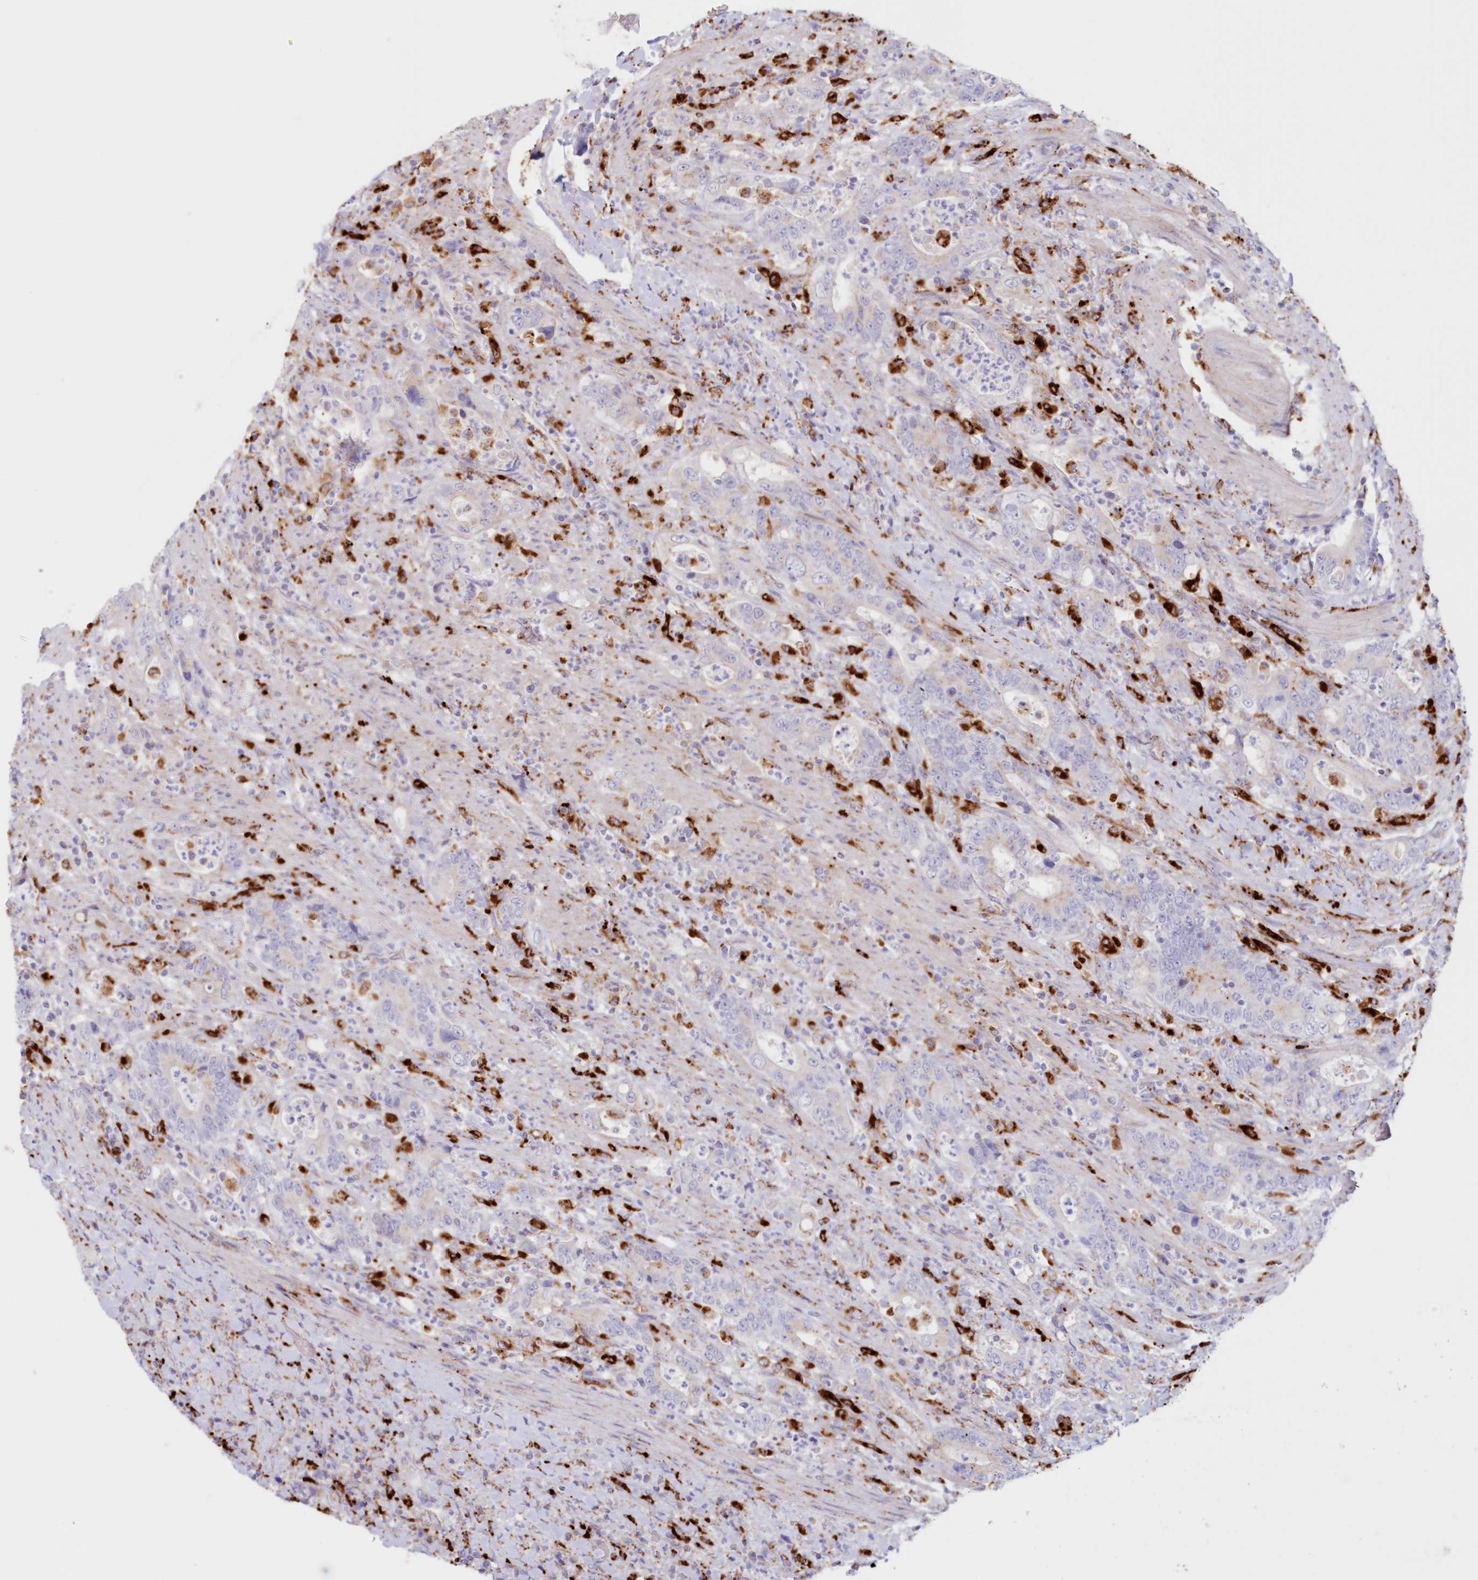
{"staining": {"intensity": "negative", "quantity": "none", "location": "none"}, "tissue": "colorectal cancer", "cell_type": "Tumor cells", "image_type": "cancer", "snomed": [{"axis": "morphology", "description": "Adenocarcinoma, NOS"}, {"axis": "topography", "description": "Colon"}], "caption": "The image exhibits no staining of tumor cells in colorectal adenocarcinoma.", "gene": "TPP1", "patient": {"sex": "female", "age": 75}}